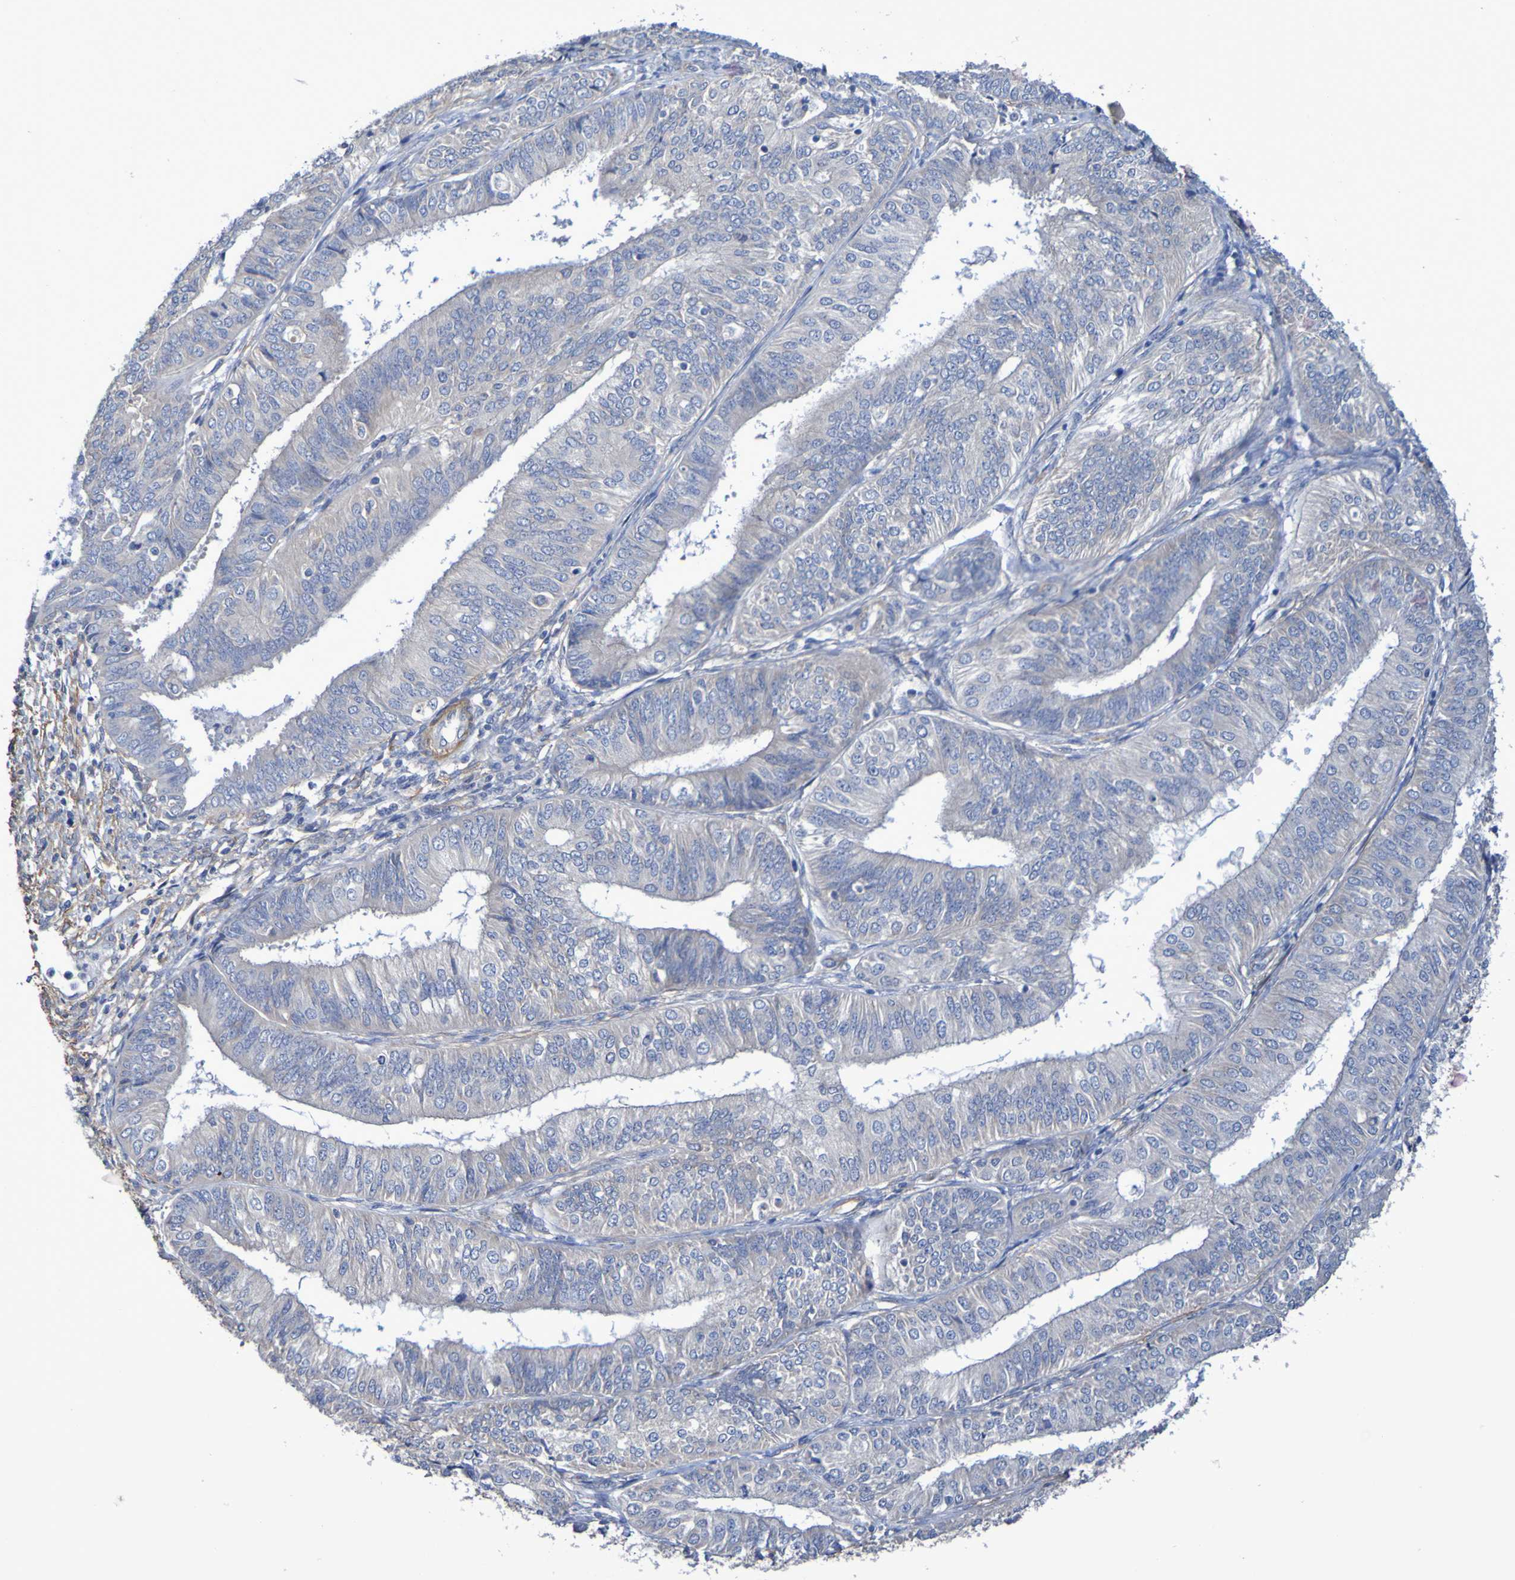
{"staining": {"intensity": "weak", "quantity": "25%-75%", "location": "cytoplasmic/membranous"}, "tissue": "endometrial cancer", "cell_type": "Tumor cells", "image_type": "cancer", "snomed": [{"axis": "morphology", "description": "Adenocarcinoma, NOS"}, {"axis": "topography", "description": "Endometrium"}], "caption": "Protein expression by IHC displays weak cytoplasmic/membranous positivity in about 25%-75% of tumor cells in endometrial cancer (adenocarcinoma).", "gene": "SRPRB", "patient": {"sex": "female", "age": 58}}